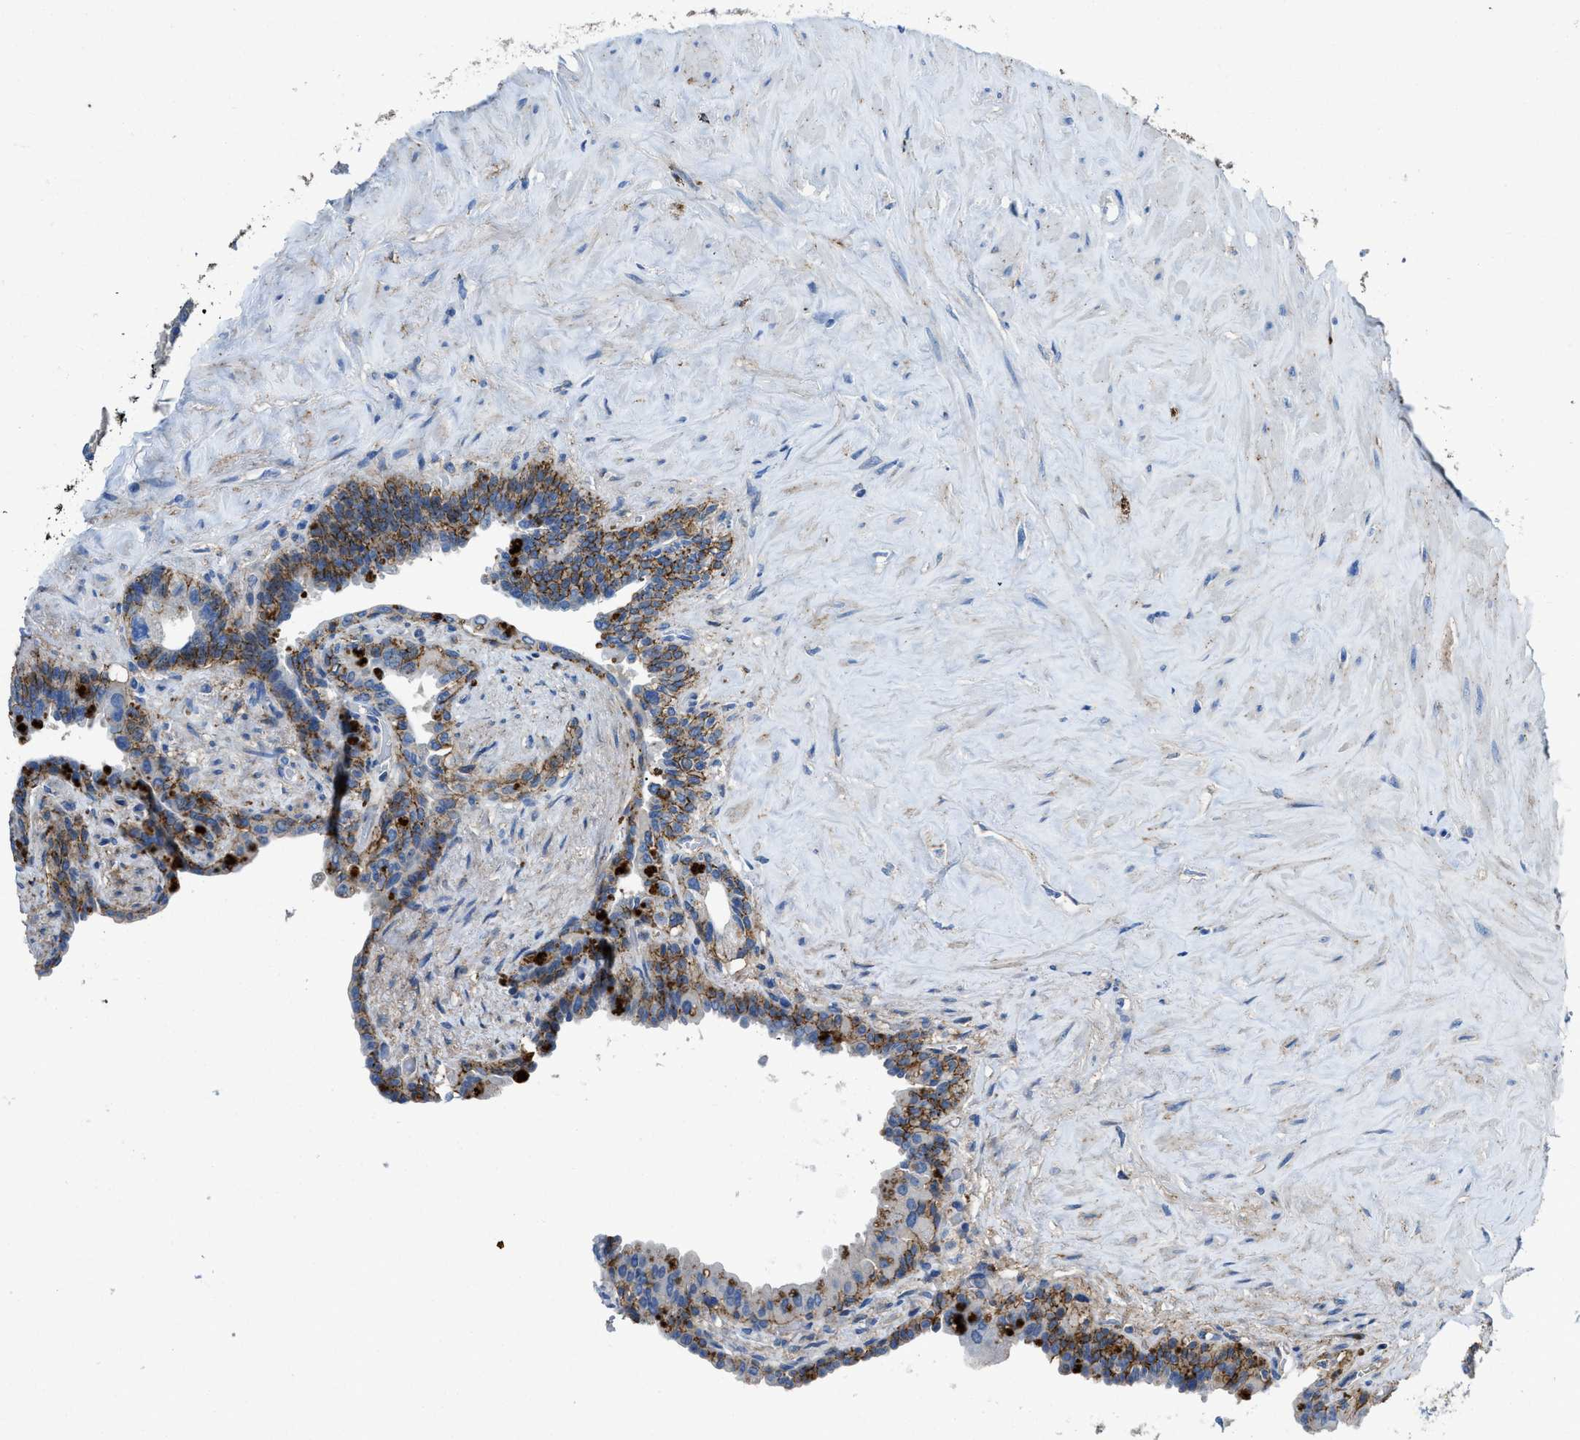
{"staining": {"intensity": "moderate", "quantity": "25%-75%", "location": "cytoplasmic/membranous"}, "tissue": "seminal vesicle", "cell_type": "Glandular cells", "image_type": "normal", "snomed": [{"axis": "morphology", "description": "Normal tissue, NOS"}, {"axis": "topography", "description": "Seminal veicle"}], "caption": "Protein expression analysis of normal seminal vesicle shows moderate cytoplasmic/membranous expression in about 25%-75% of glandular cells.", "gene": "PTGFRN", "patient": {"sex": "male", "age": 63}}